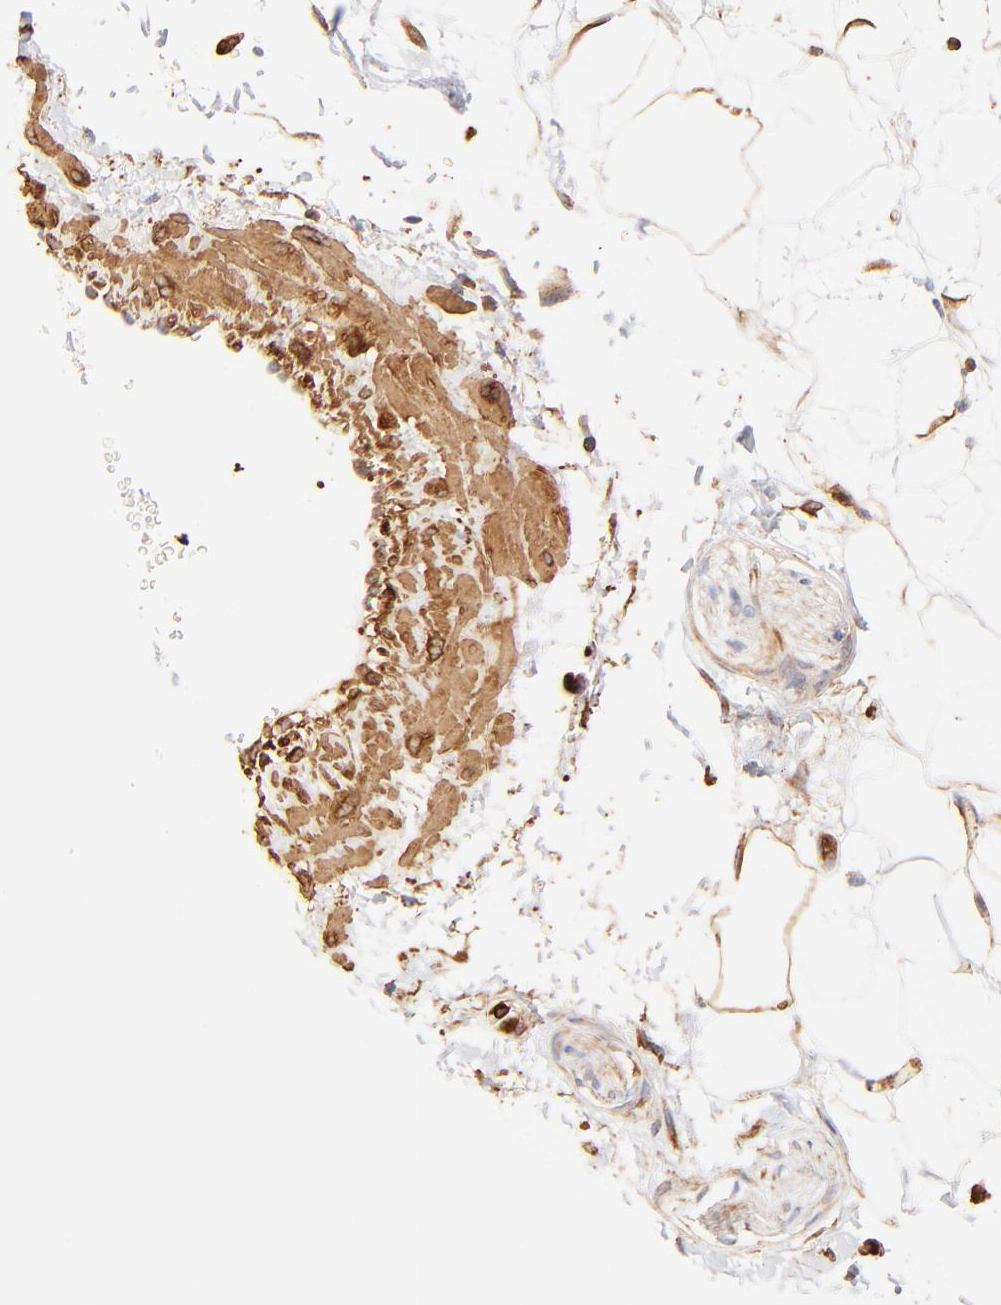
{"staining": {"intensity": "moderate", "quantity": ">75%", "location": "cytoplasmic/membranous"}, "tissue": "adipose tissue", "cell_type": "Adipocytes", "image_type": "normal", "snomed": [{"axis": "morphology", "description": "Normal tissue, NOS"}, {"axis": "topography", "description": "Soft tissue"}], "caption": "Moderate cytoplasmic/membranous expression for a protein is identified in approximately >75% of adipocytes of unremarkable adipose tissue using immunohistochemistry (IHC).", "gene": "FLNA", "patient": {"sex": "male", "age": 72}}